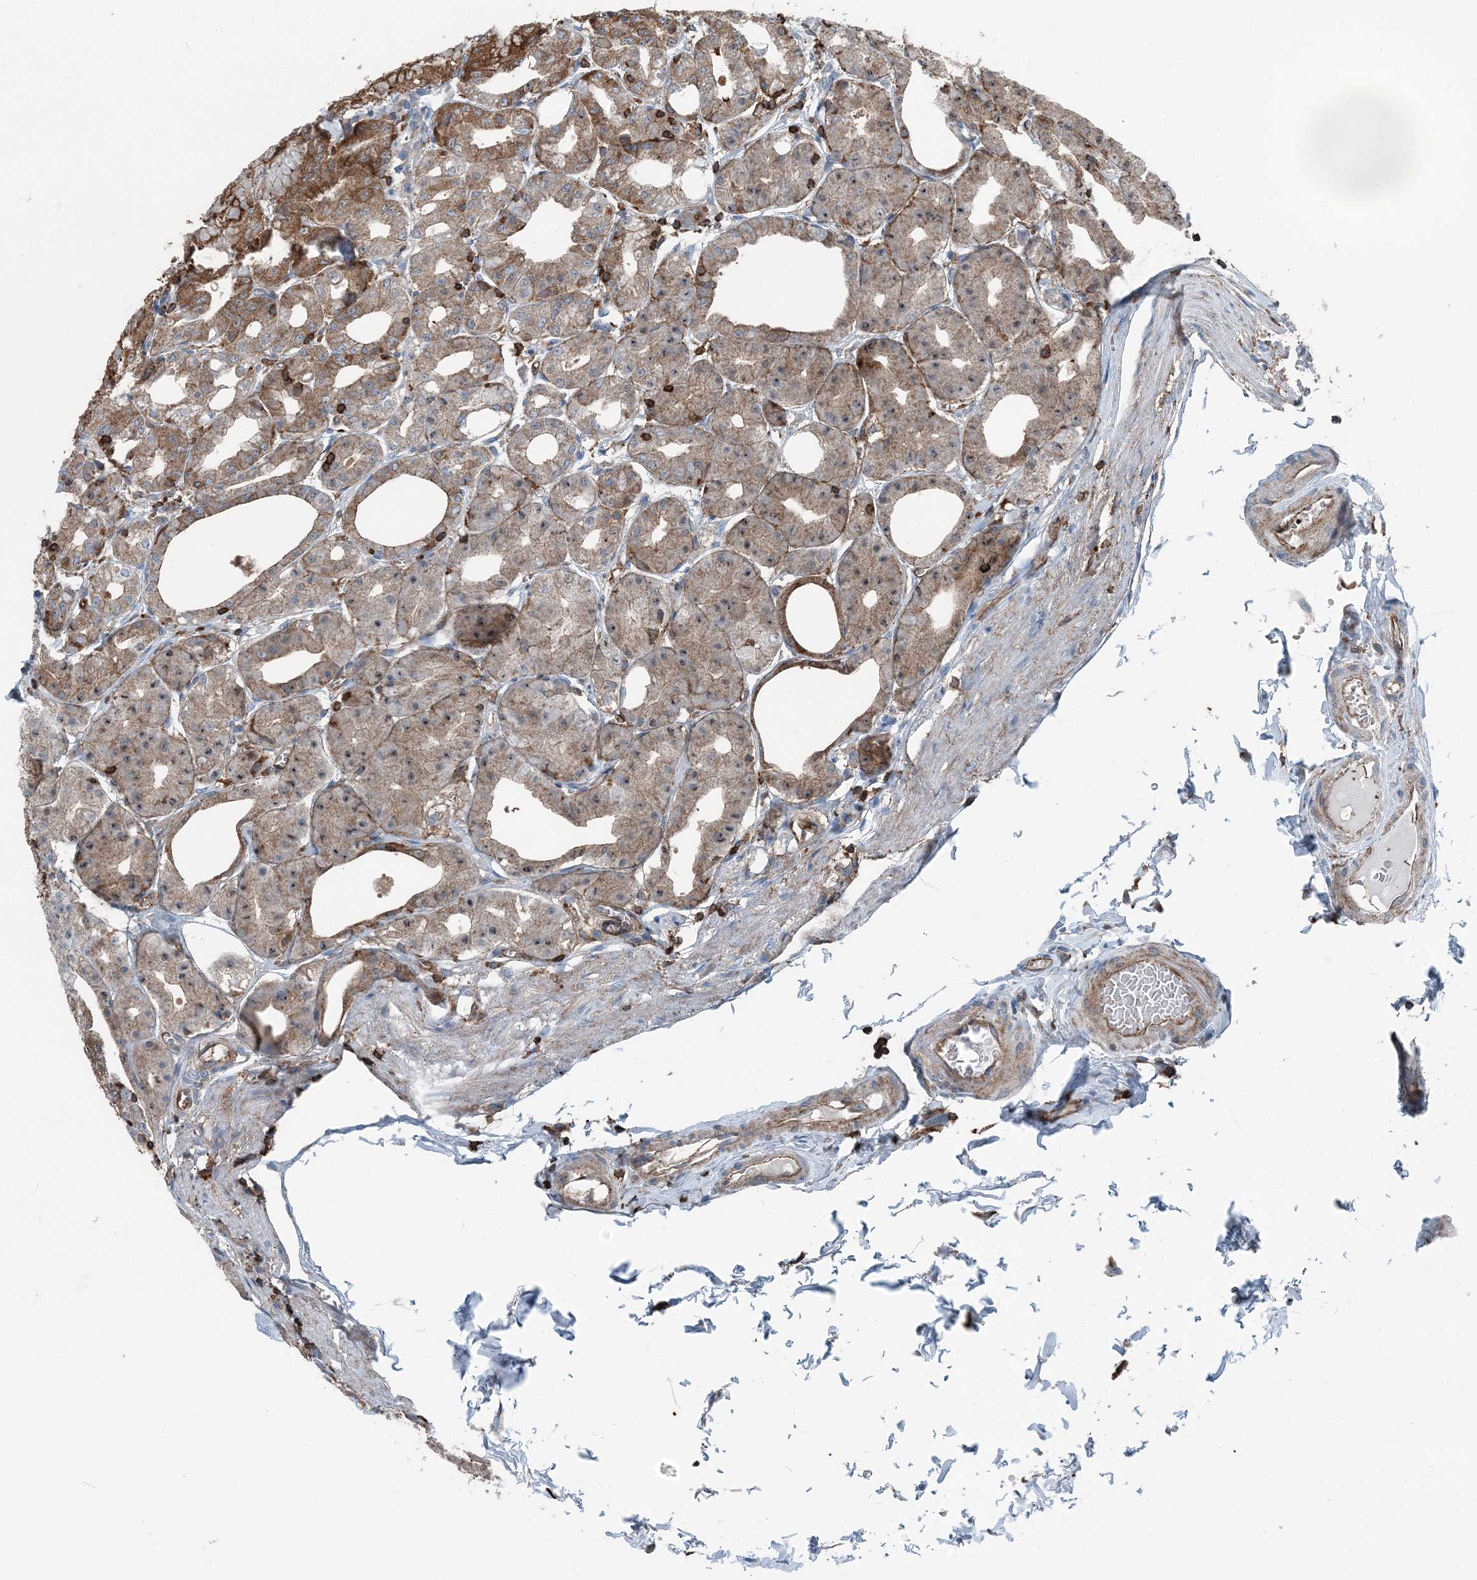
{"staining": {"intensity": "strong", "quantity": ">75%", "location": "cytoplasmic/membranous"}, "tissue": "stomach", "cell_type": "Glandular cells", "image_type": "normal", "snomed": [{"axis": "morphology", "description": "Normal tissue, NOS"}, {"axis": "topography", "description": "Stomach, lower"}], "caption": "DAB (3,3'-diaminobenzidine) immunohistochemical staining of normal human stomach demonstrates strong cytoplasmic/membranous protein staining in about >75% of glandular cells. (DAB = brown stain, brightfield microscopy at high magnification).", "gene": "CFL1", "patient": {"sex": "male", "age": 71}}